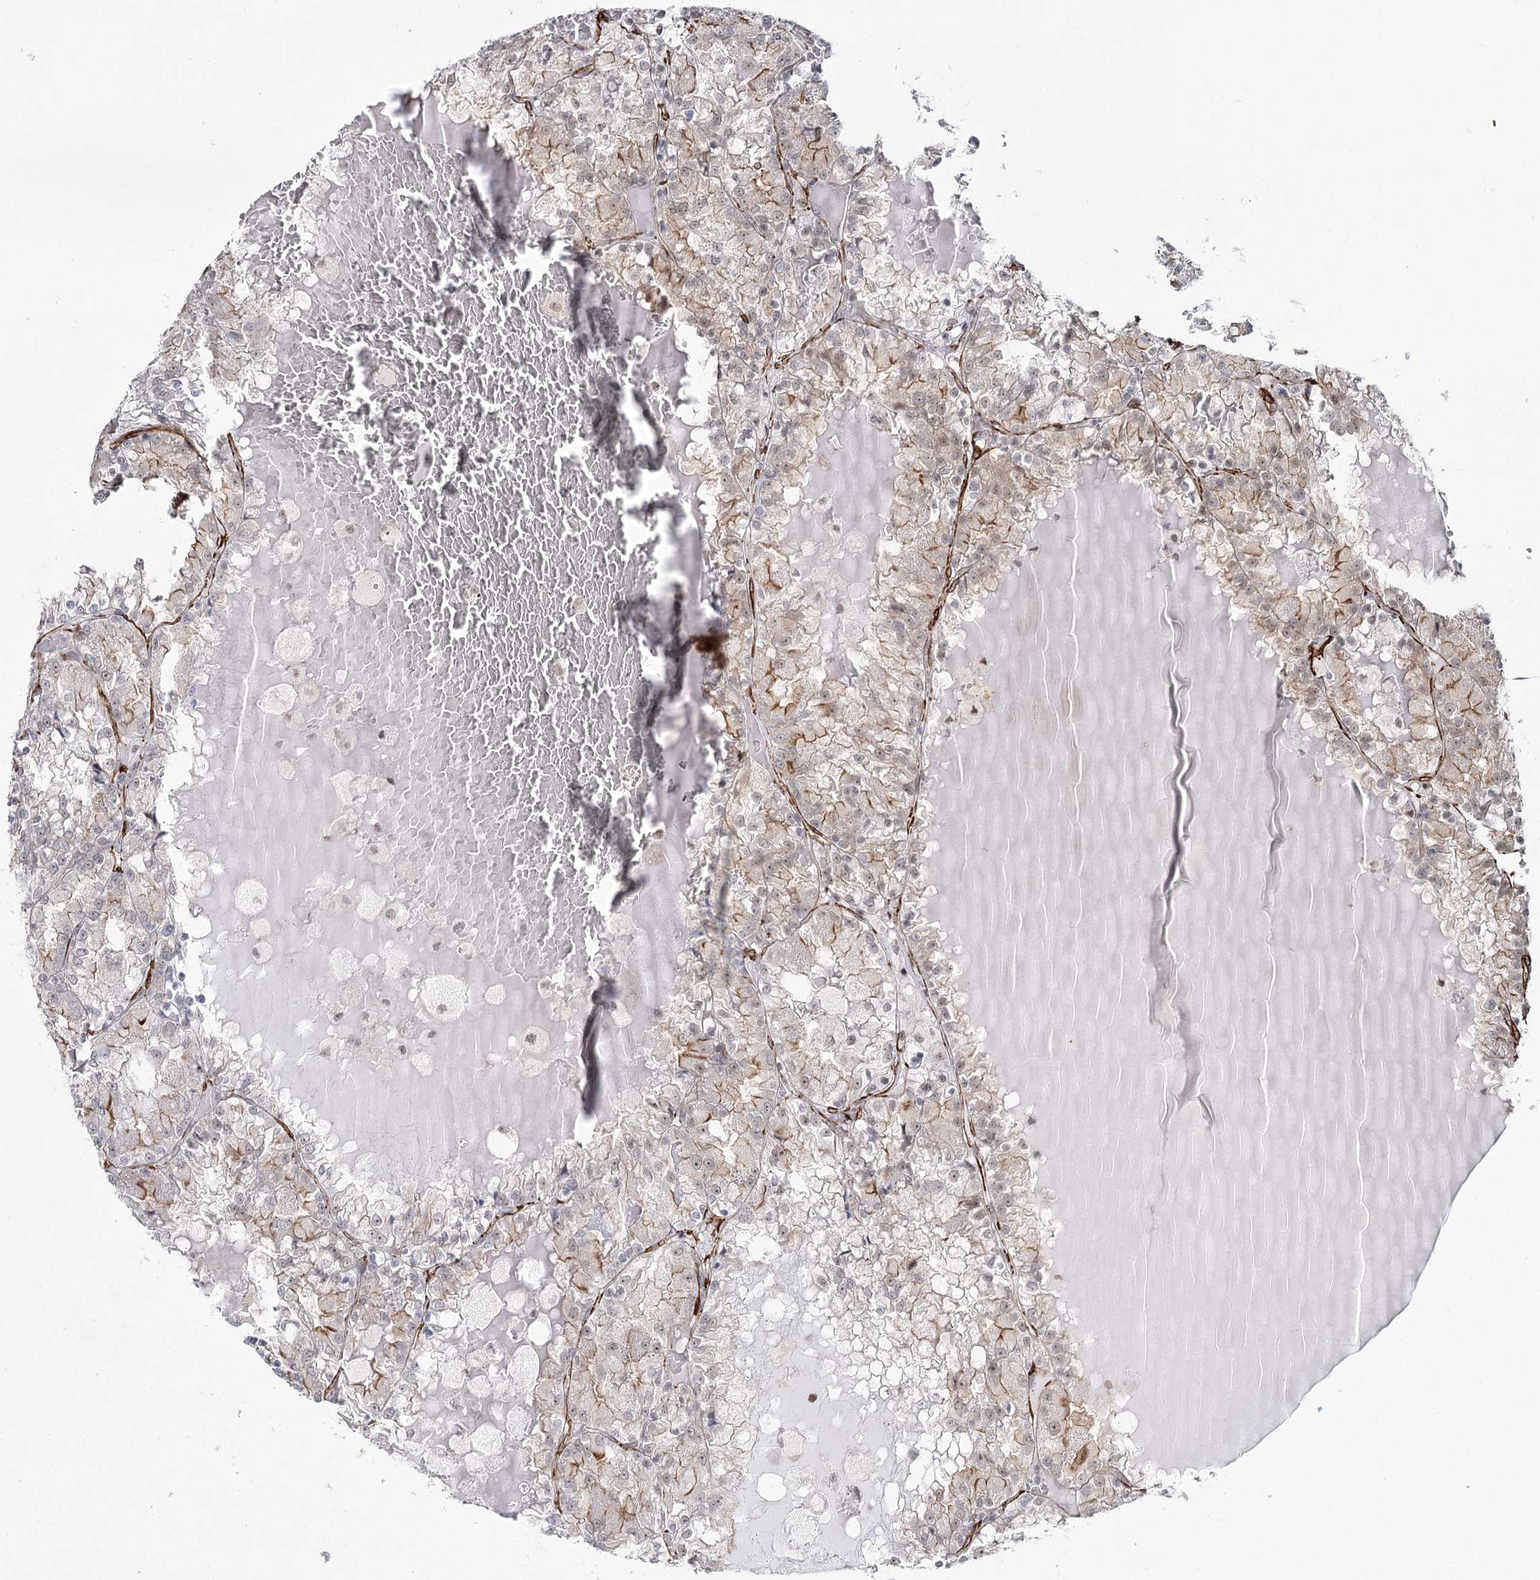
{"staining": {"intensity": "moderate", "quantity": "<25%", "location": "cytoplasmic/membranous"}, "tissue": "renal cancer", "cell_type": "Tumor cells", "image_type": "cancer", "snomed": [{"axis": "morphology", "description": "Adenocarcinoma, NOS"}, {"axis": "topography", "description": "Kidney"}], "caption": "The image reveals staining of renal cancer (adenocarcinoma), revealing moderate cytoplasmic/membranous protein expression (brown color) within tumor cells. The staining was performed using DAB to visualize the protein expression in brown, while the nuclei were stained in blue with hematoxylin (Magnification: 20x).", "gene": "CWF19L1", "patient": {"sex": "female", "age": 56}}